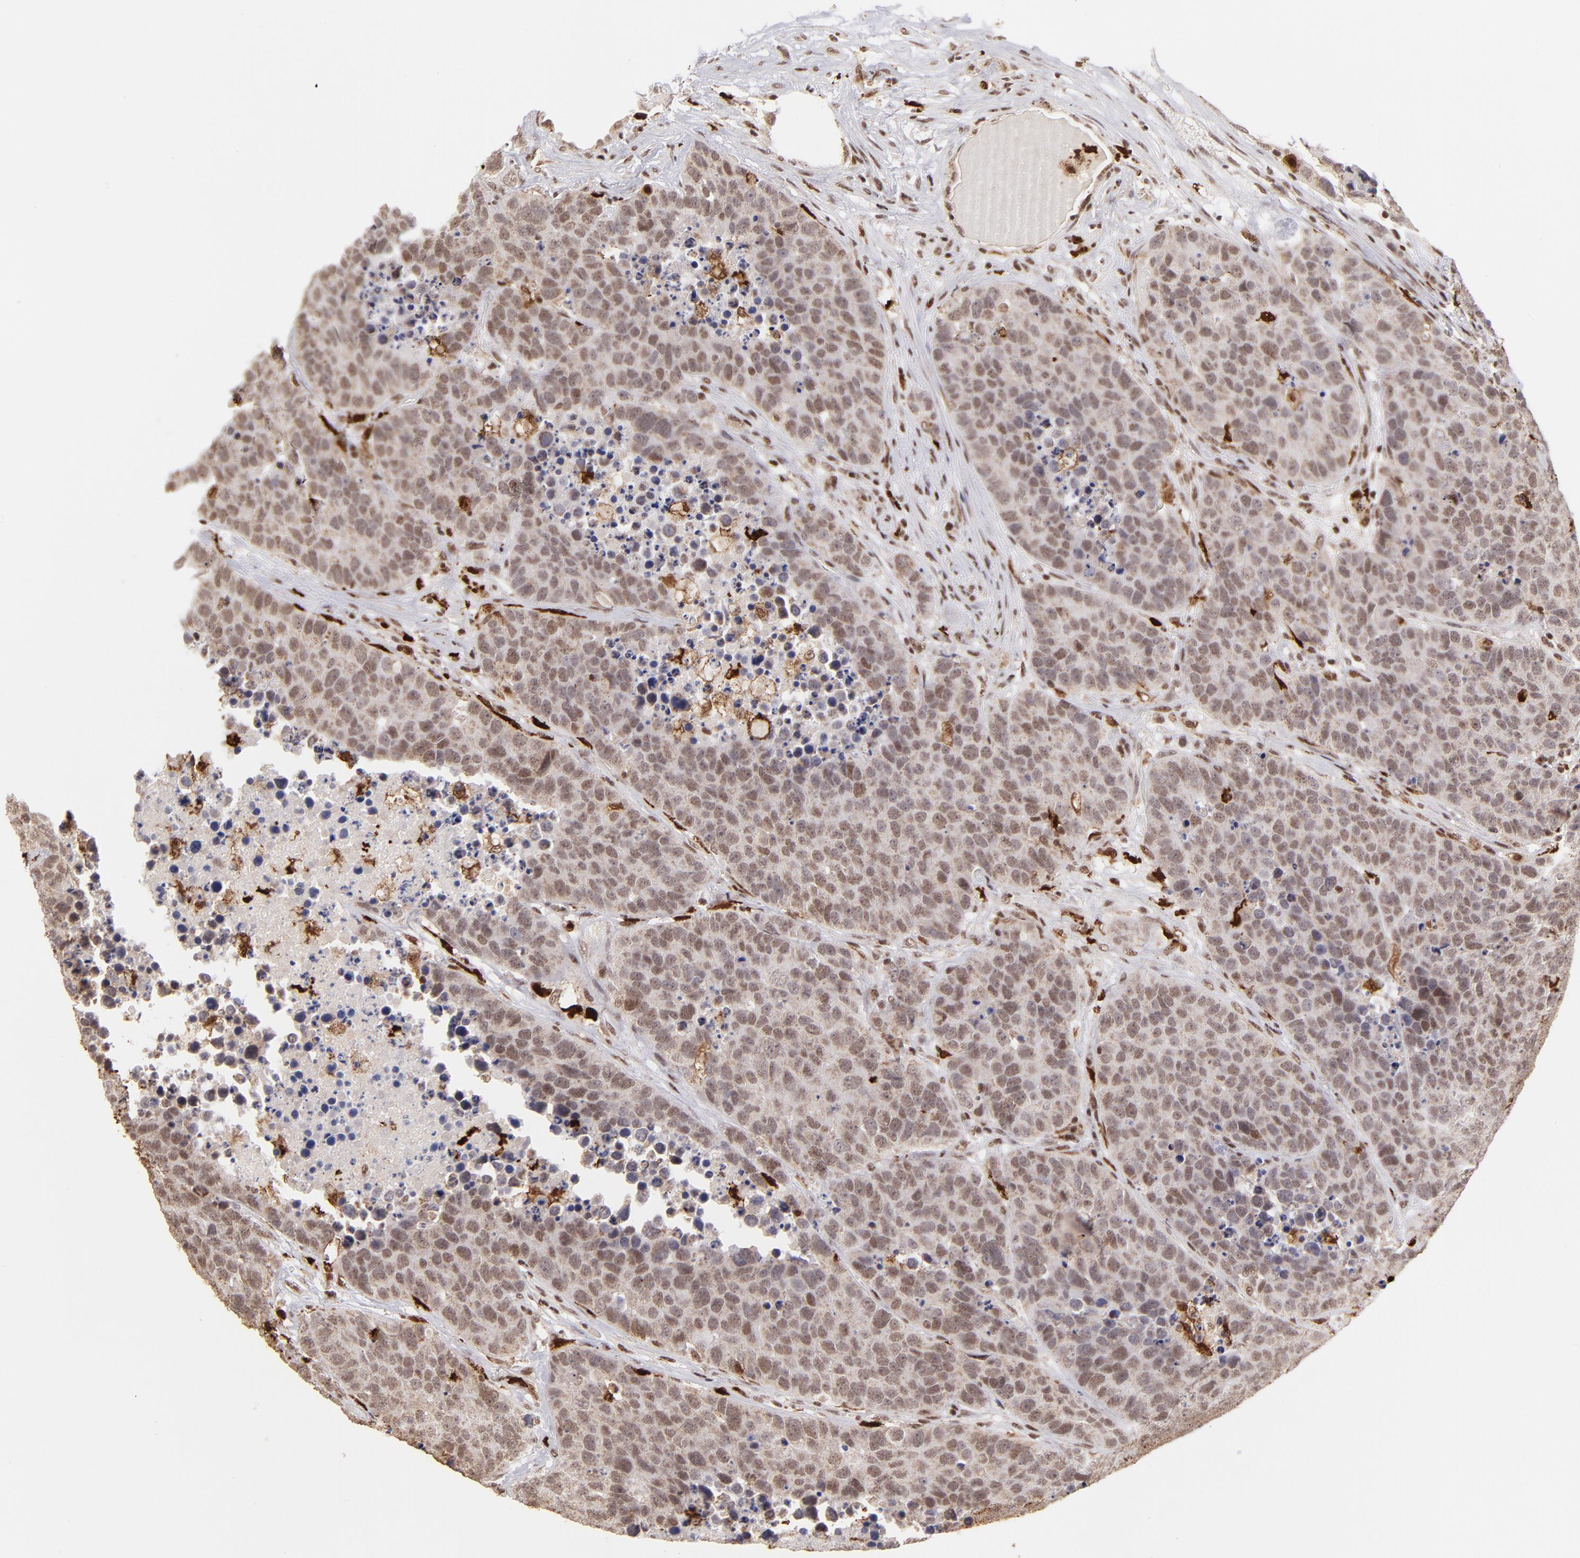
{"staining": {"intensity": "moderate", "quantity": ">75%", "location": "nuclear"}, "tissue": "carcinoid", "cell_type": "Tumor cells", "image_type": "cancer", "snomed": [{"axis": "morphology", "description": "Carcinoid, malignant, NOS"}, {"axis": "topography", "description": "Lung"}], "caption": "Moderate nuclear protein positivity is identified in about >75% of tumor cells in malignant carcinoid.", "gene": "ZFX", "patient": {"sex": "male", "age": 60}}